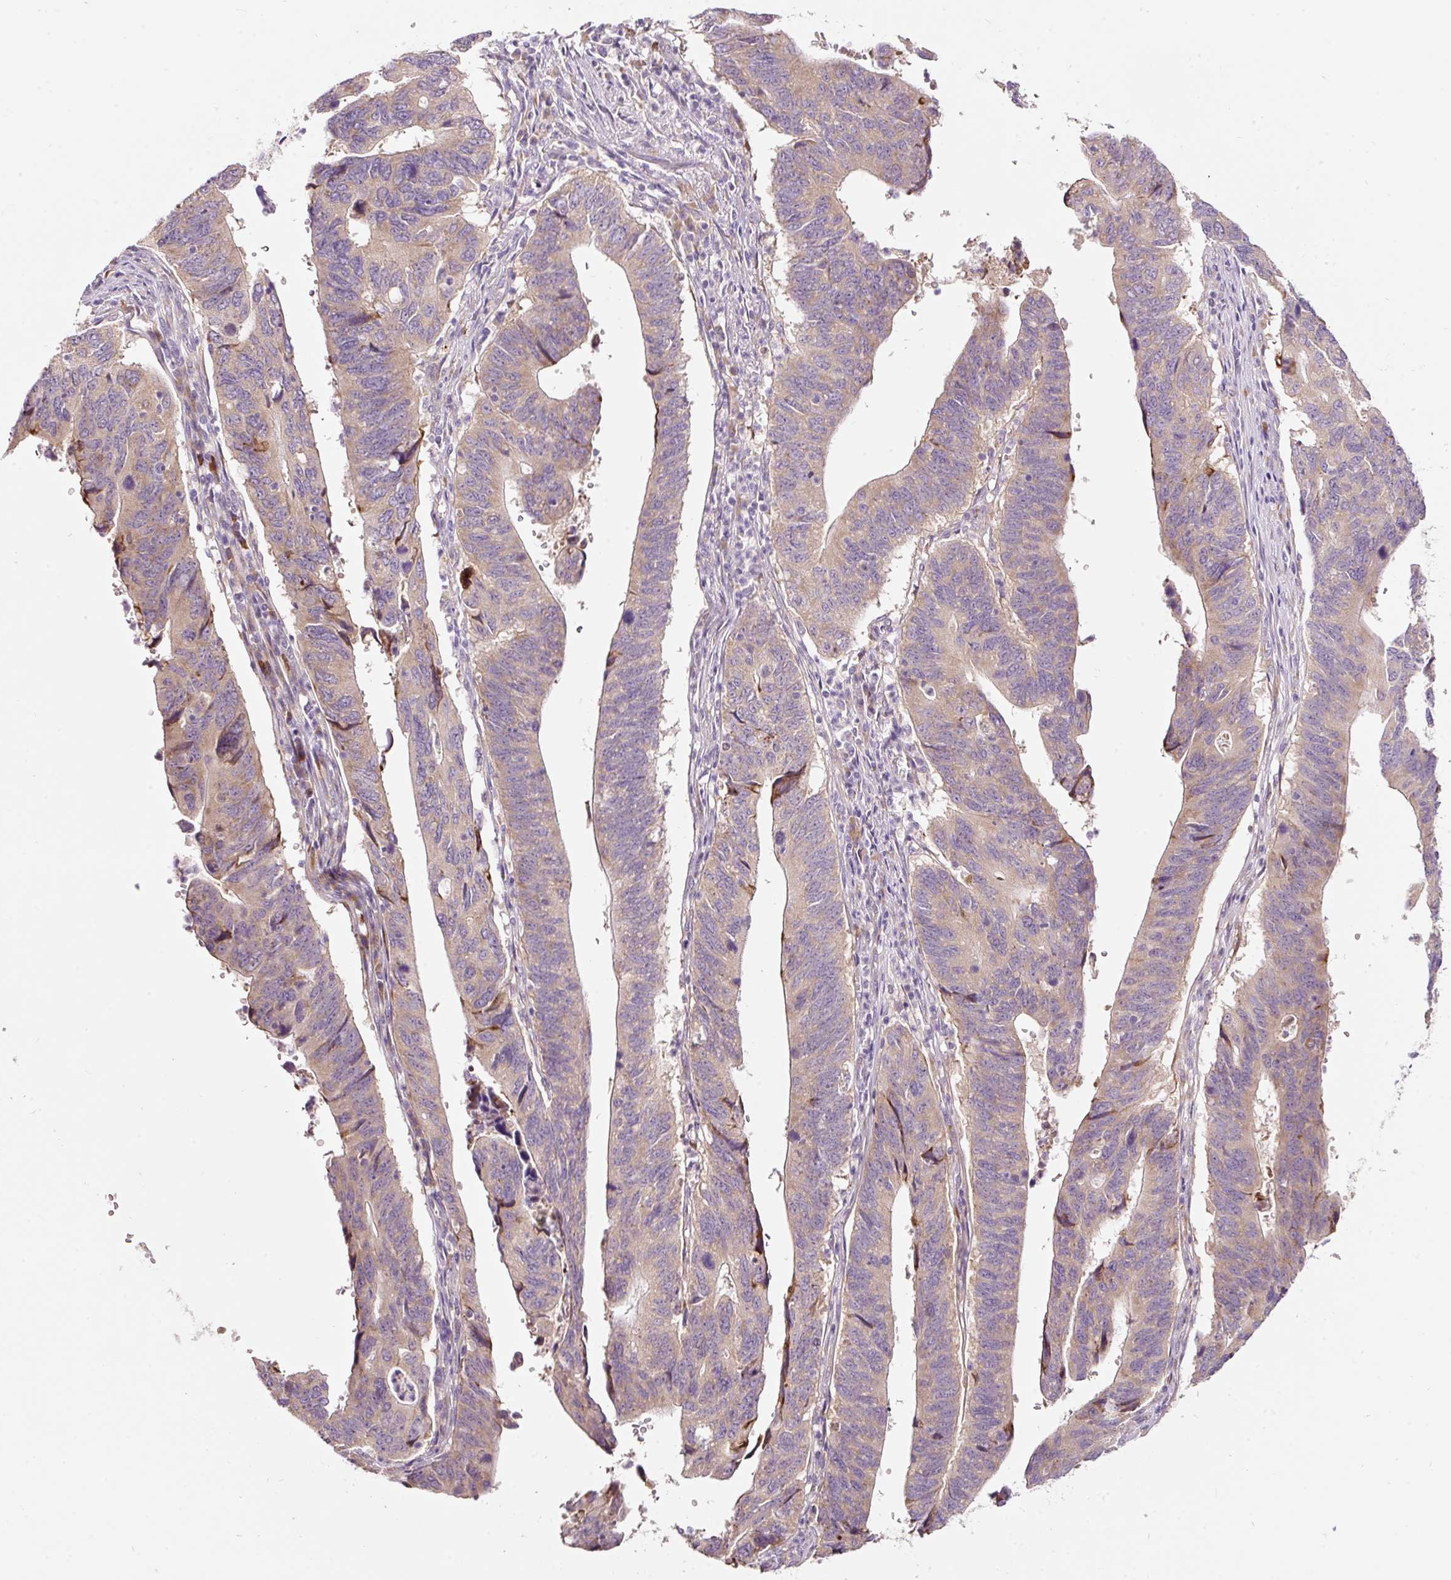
{"staining": {"intensity": "weak", "quantity": "<25%", "location": "cytoplasmic/membranous"}, "tissue": "stomach cancer", "cell_type": "Tumor cells", "image_type": "cancer", "snomed": [{"axis": "morphology", "description": "Adenocarcinoma, NOS"}, {"axis": "topography", "description": "Stomach"}], "caption": "Stomach cancer (adenocarcinoma) stained for a protein using IHC displays no staining tumor cells.", "gene": "RSPO2", "patient": {"sex": "male", "age": 59}}